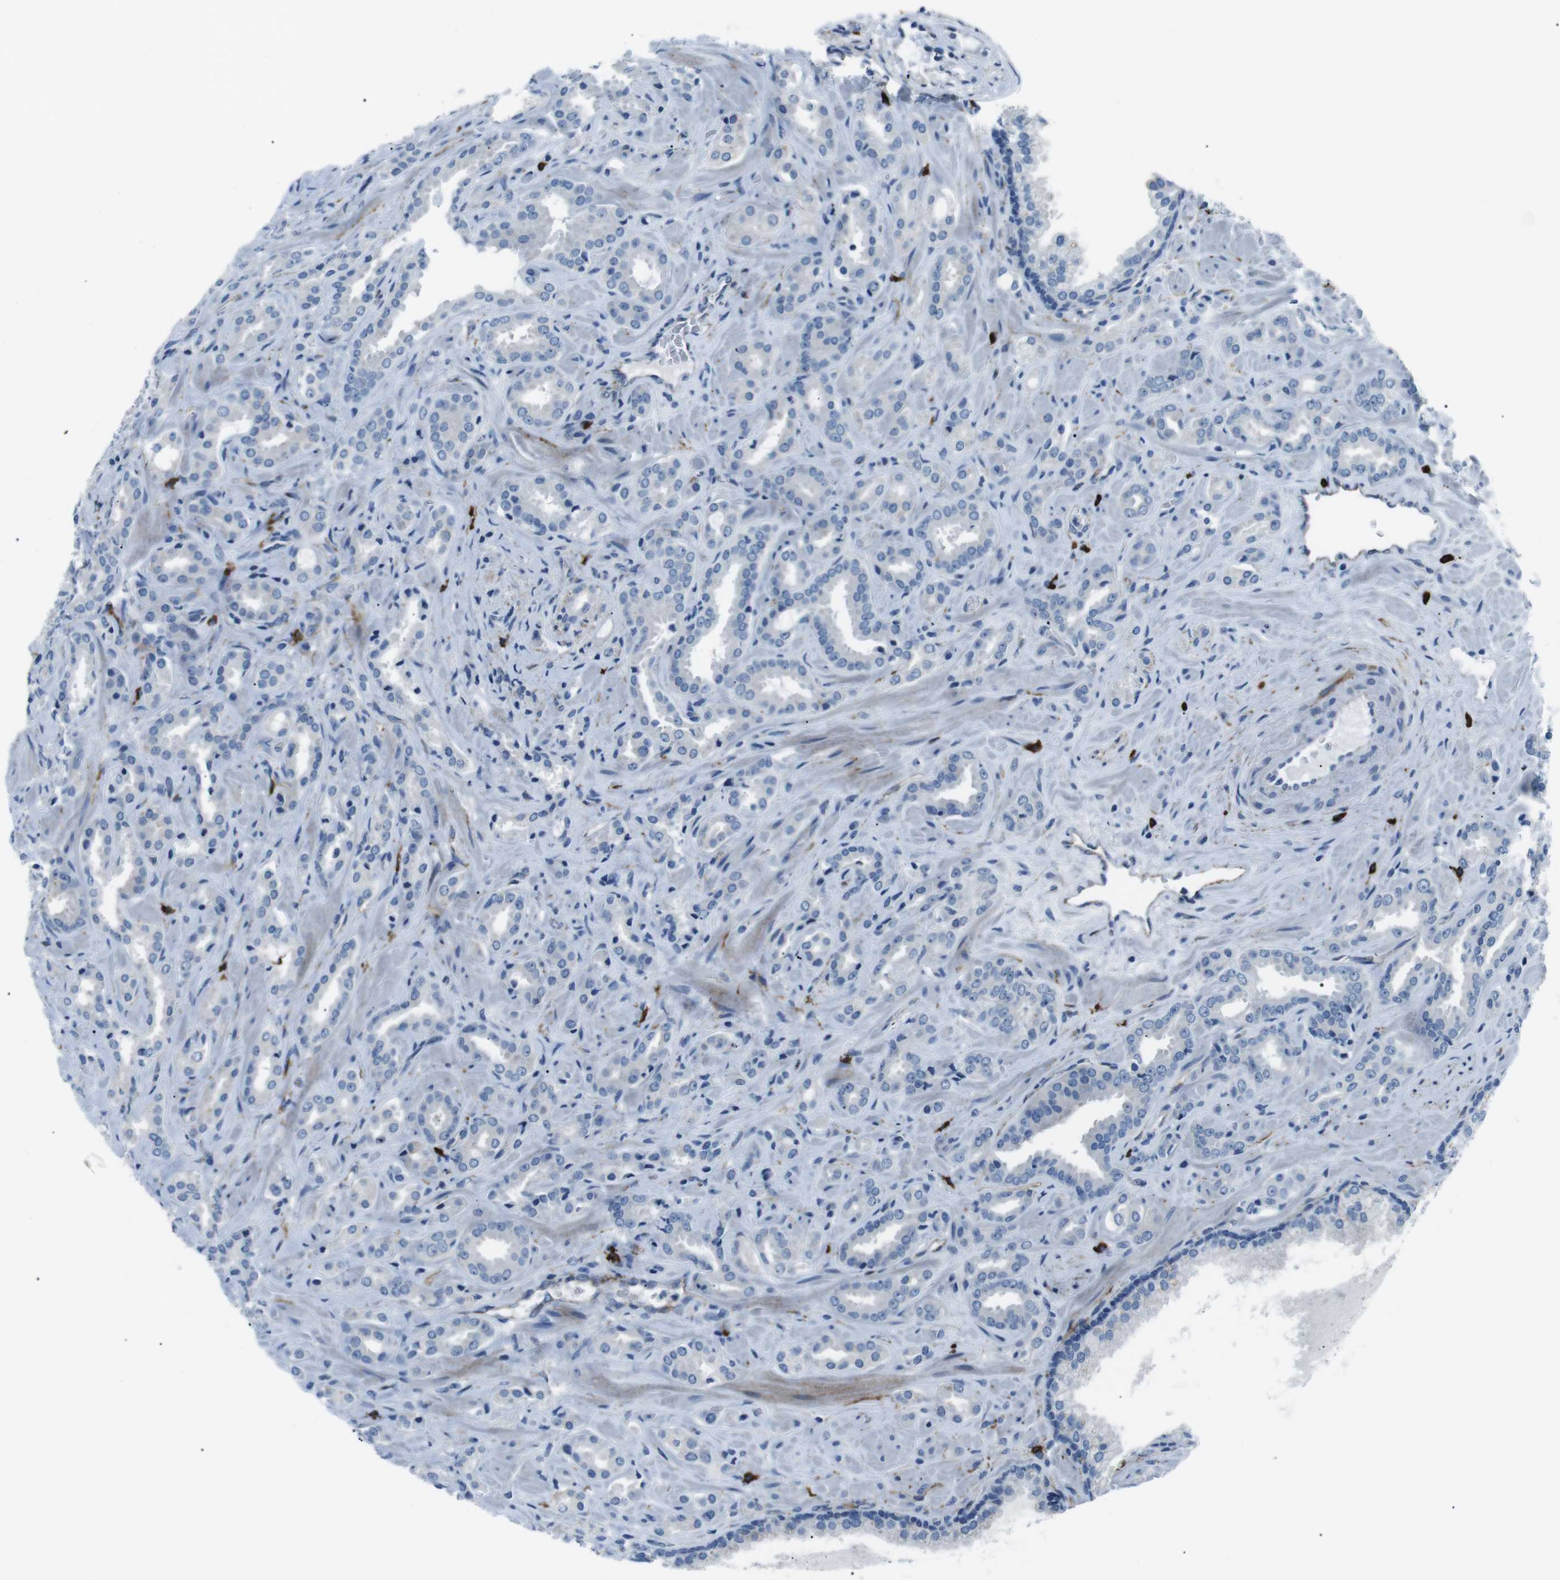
{"staining": {"intensity": "negative", "quantity": "none", "location": "none"}, "tissue": "prostate cancer", "cell_type": "Tumor cells", "image_type": "cancer", "snomed": [{"axis": "morphology", "description": "Adenocarcinoma, High grade"}, {"axis": "topography", "description": "Prostate"}], "caption": "The image shows no staining of tumor cells in prostate high-grade adenocarcinoma. (Brightfield microscopy of DAB (3,3'-diaminobenzidine) immunohistochemistry at high magnification).", "gene": "CSF2RA", "patient": {"sex": "male", "age": 64}}